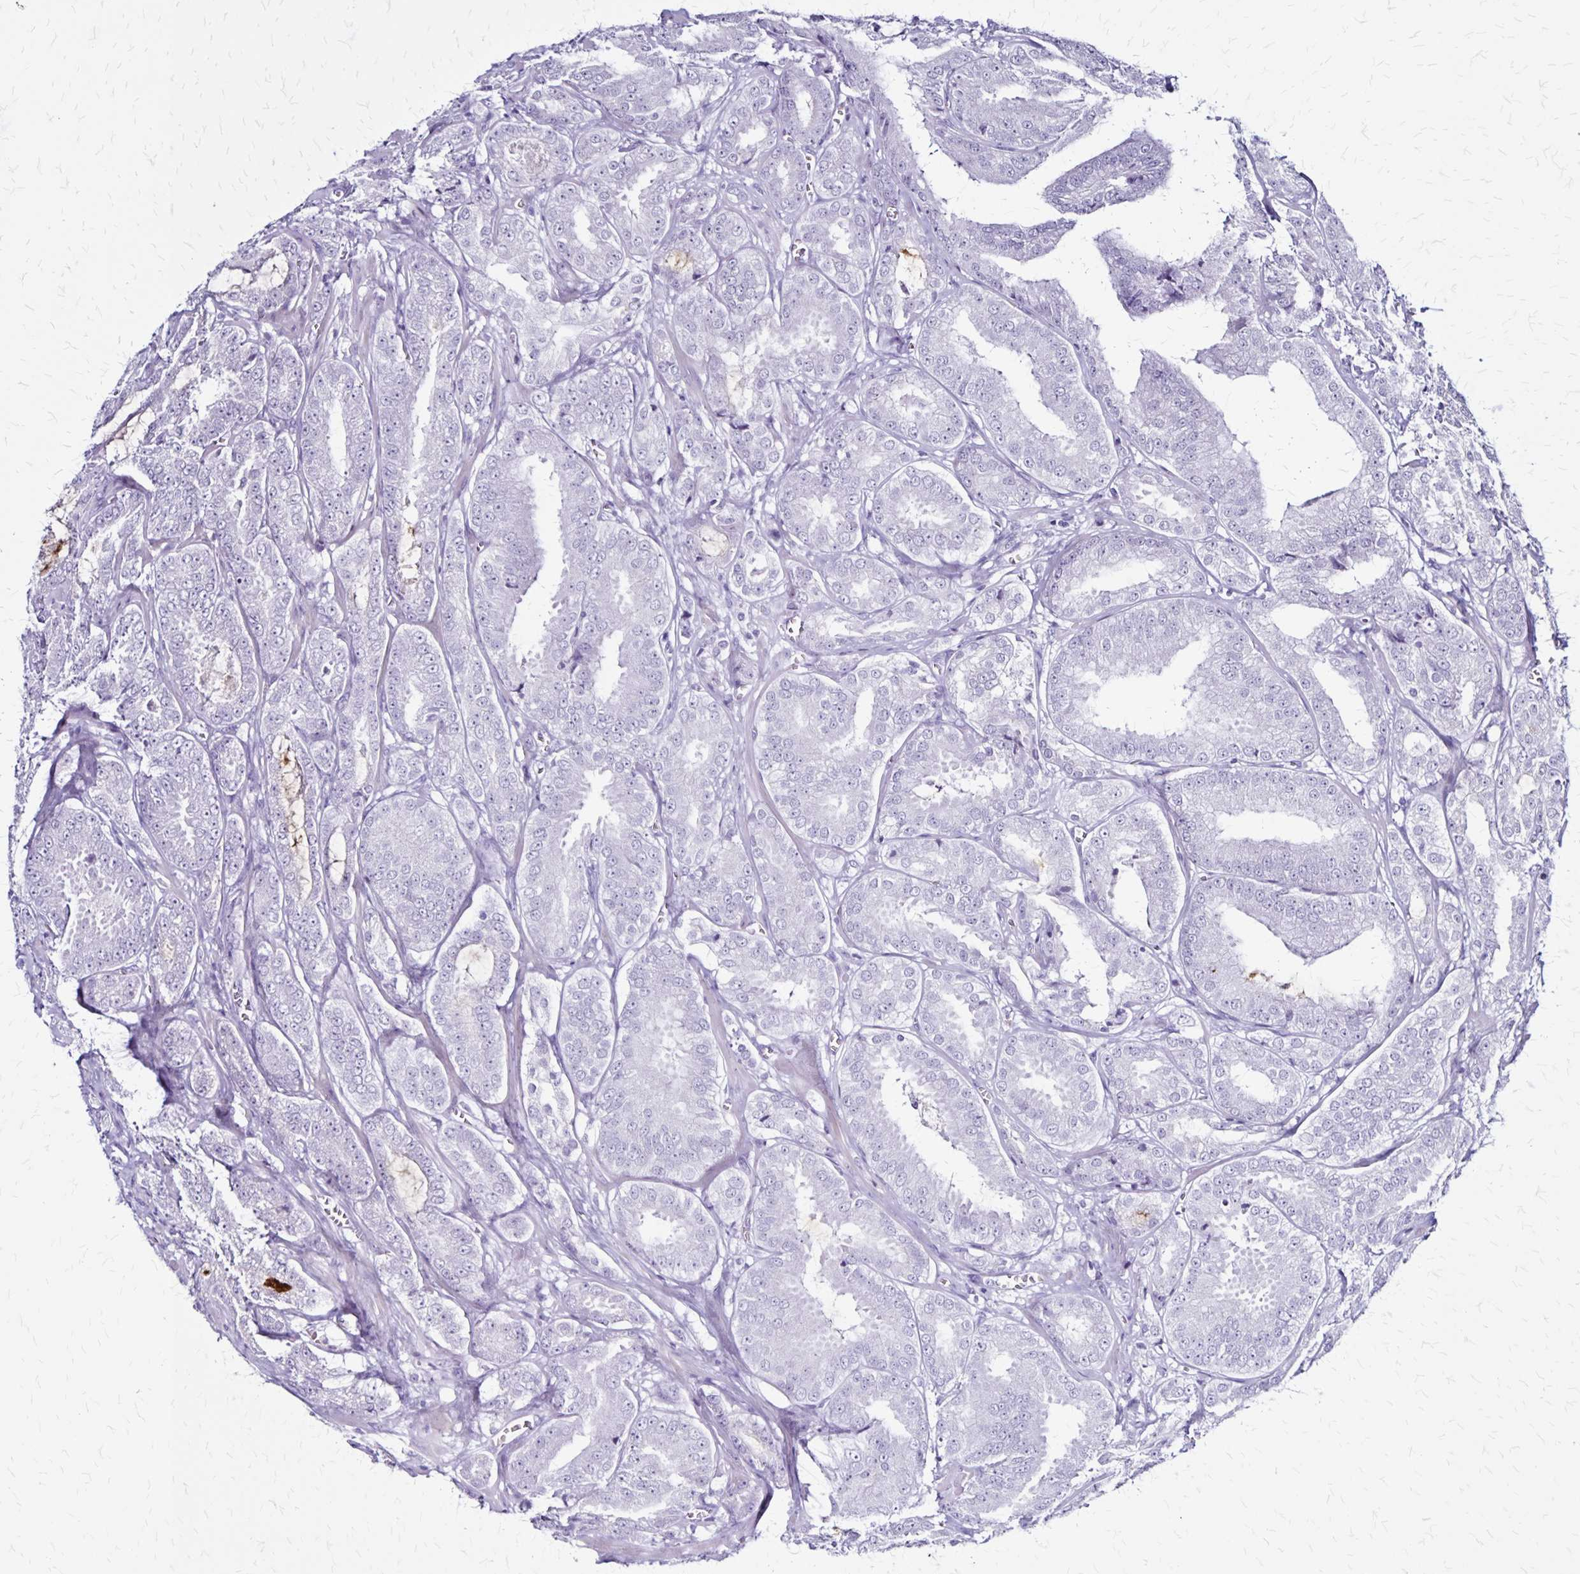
{"staining": {"intensity": "negative", "quantity": "none", "location": "none"}, "tissue": "prostate cancer", "cell_type": "Tumor cells", "image_type": "cancer", "snomed": [{"axis": "morphology", "description": "Adenocarcinoma, High grade"}, {"axis": "topography", "description": "Prostate"}], "caption": "Tumor cells are negative for brown protein staining in prostate cancer (high-grade adenocarcinoma).", "gene": "PLXNA4", "patient": {"sex": "male", "age": 64}}